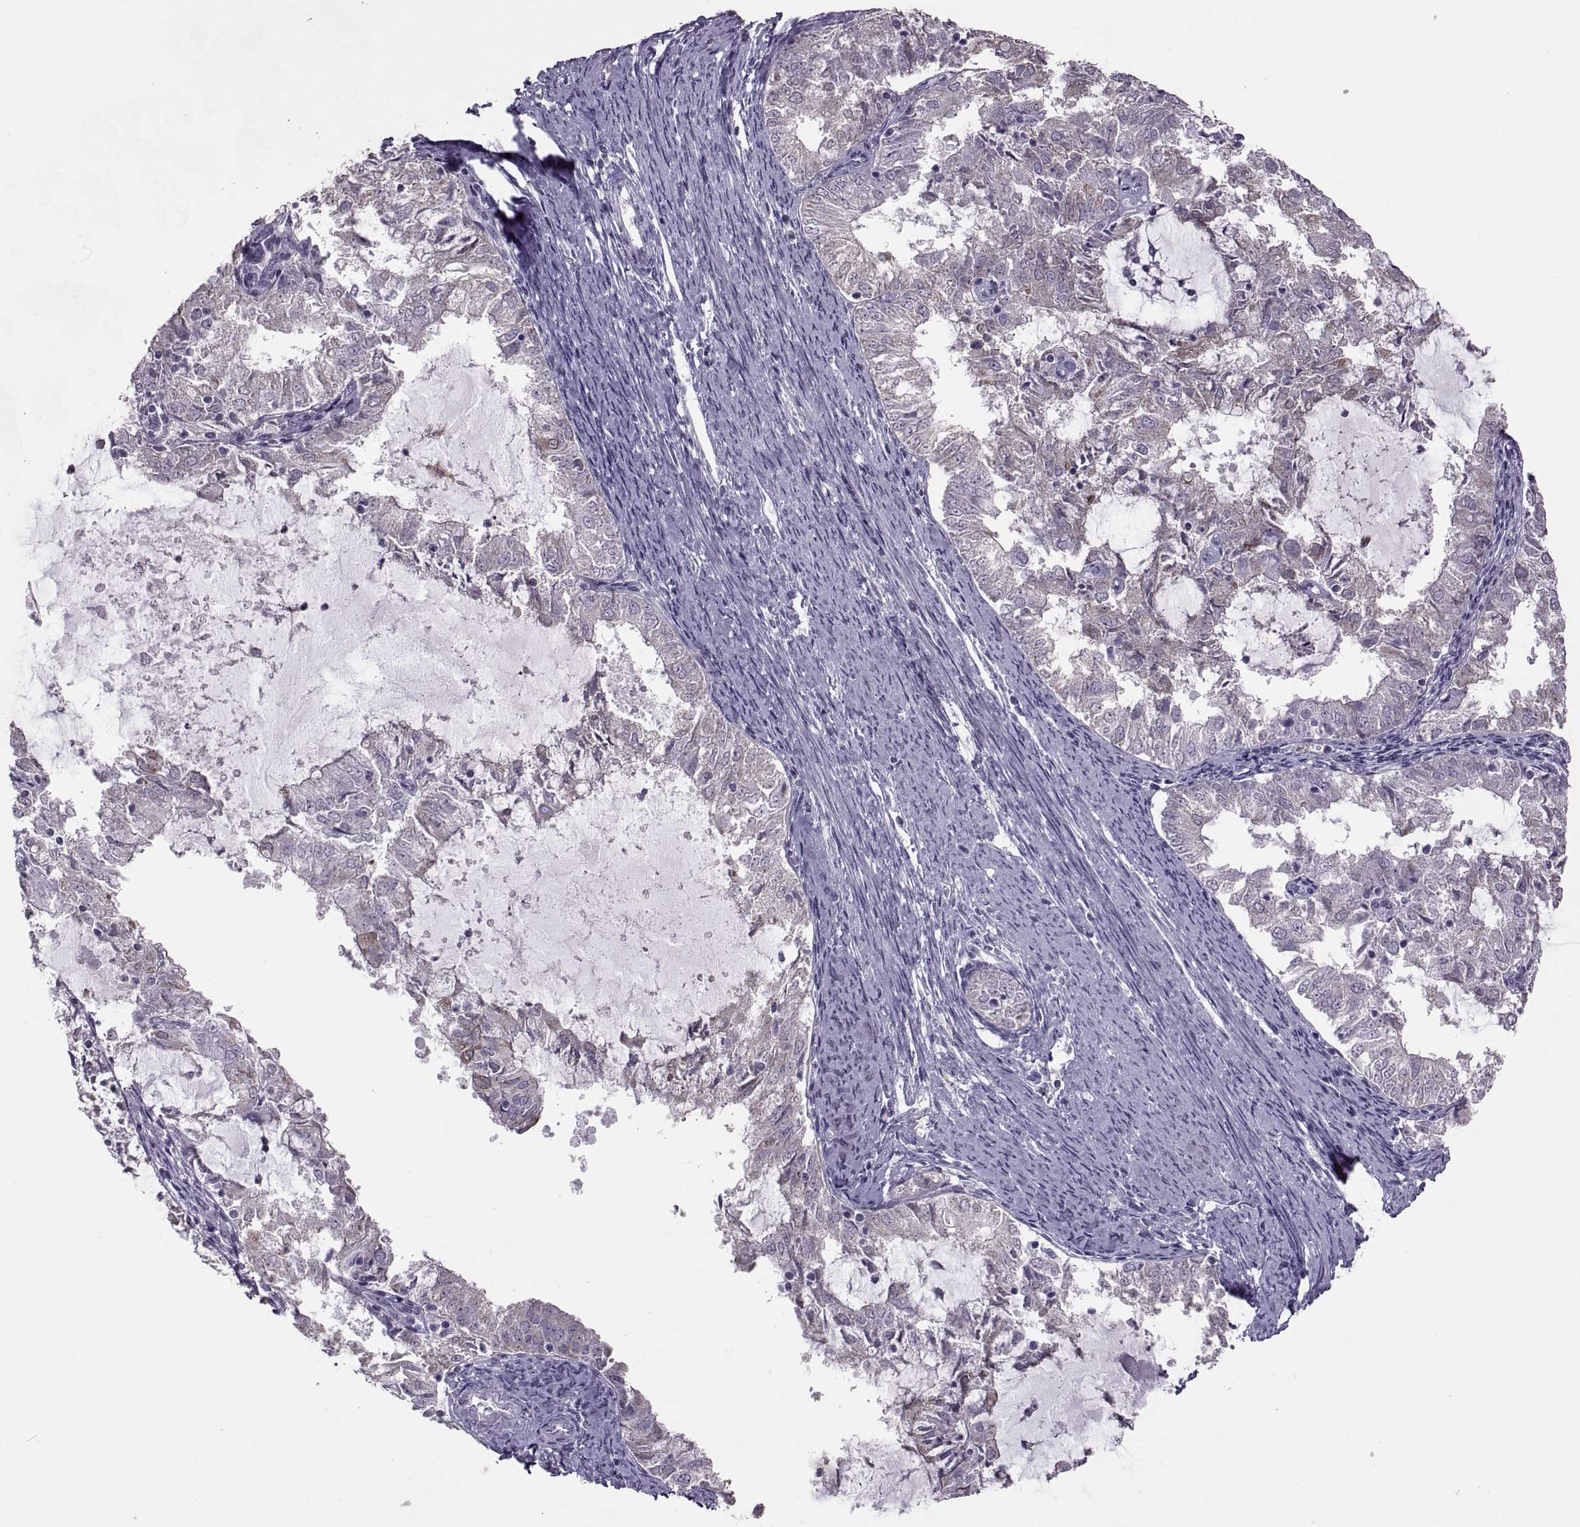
{"staining": {"intensity": "negative", "quantity": "none", "location": "none"}, "tissue": "endometrial cancer", "cell_type": "Tumor cells", "image_type": "cancer", "snomed": [{"axis": "morphology", "description": "Adenocarcinoma, NOS"}, {"axis": "topography", "description": "Endometrium"}], "caption": "Micrograph shows no significant protein expression in tumor cells of endometrial adenocarcinoma. (IHC, brightfield microscopy, high magnification).", "gene": "ASIC2", "patient": {"sex": "female", "age": 57}}